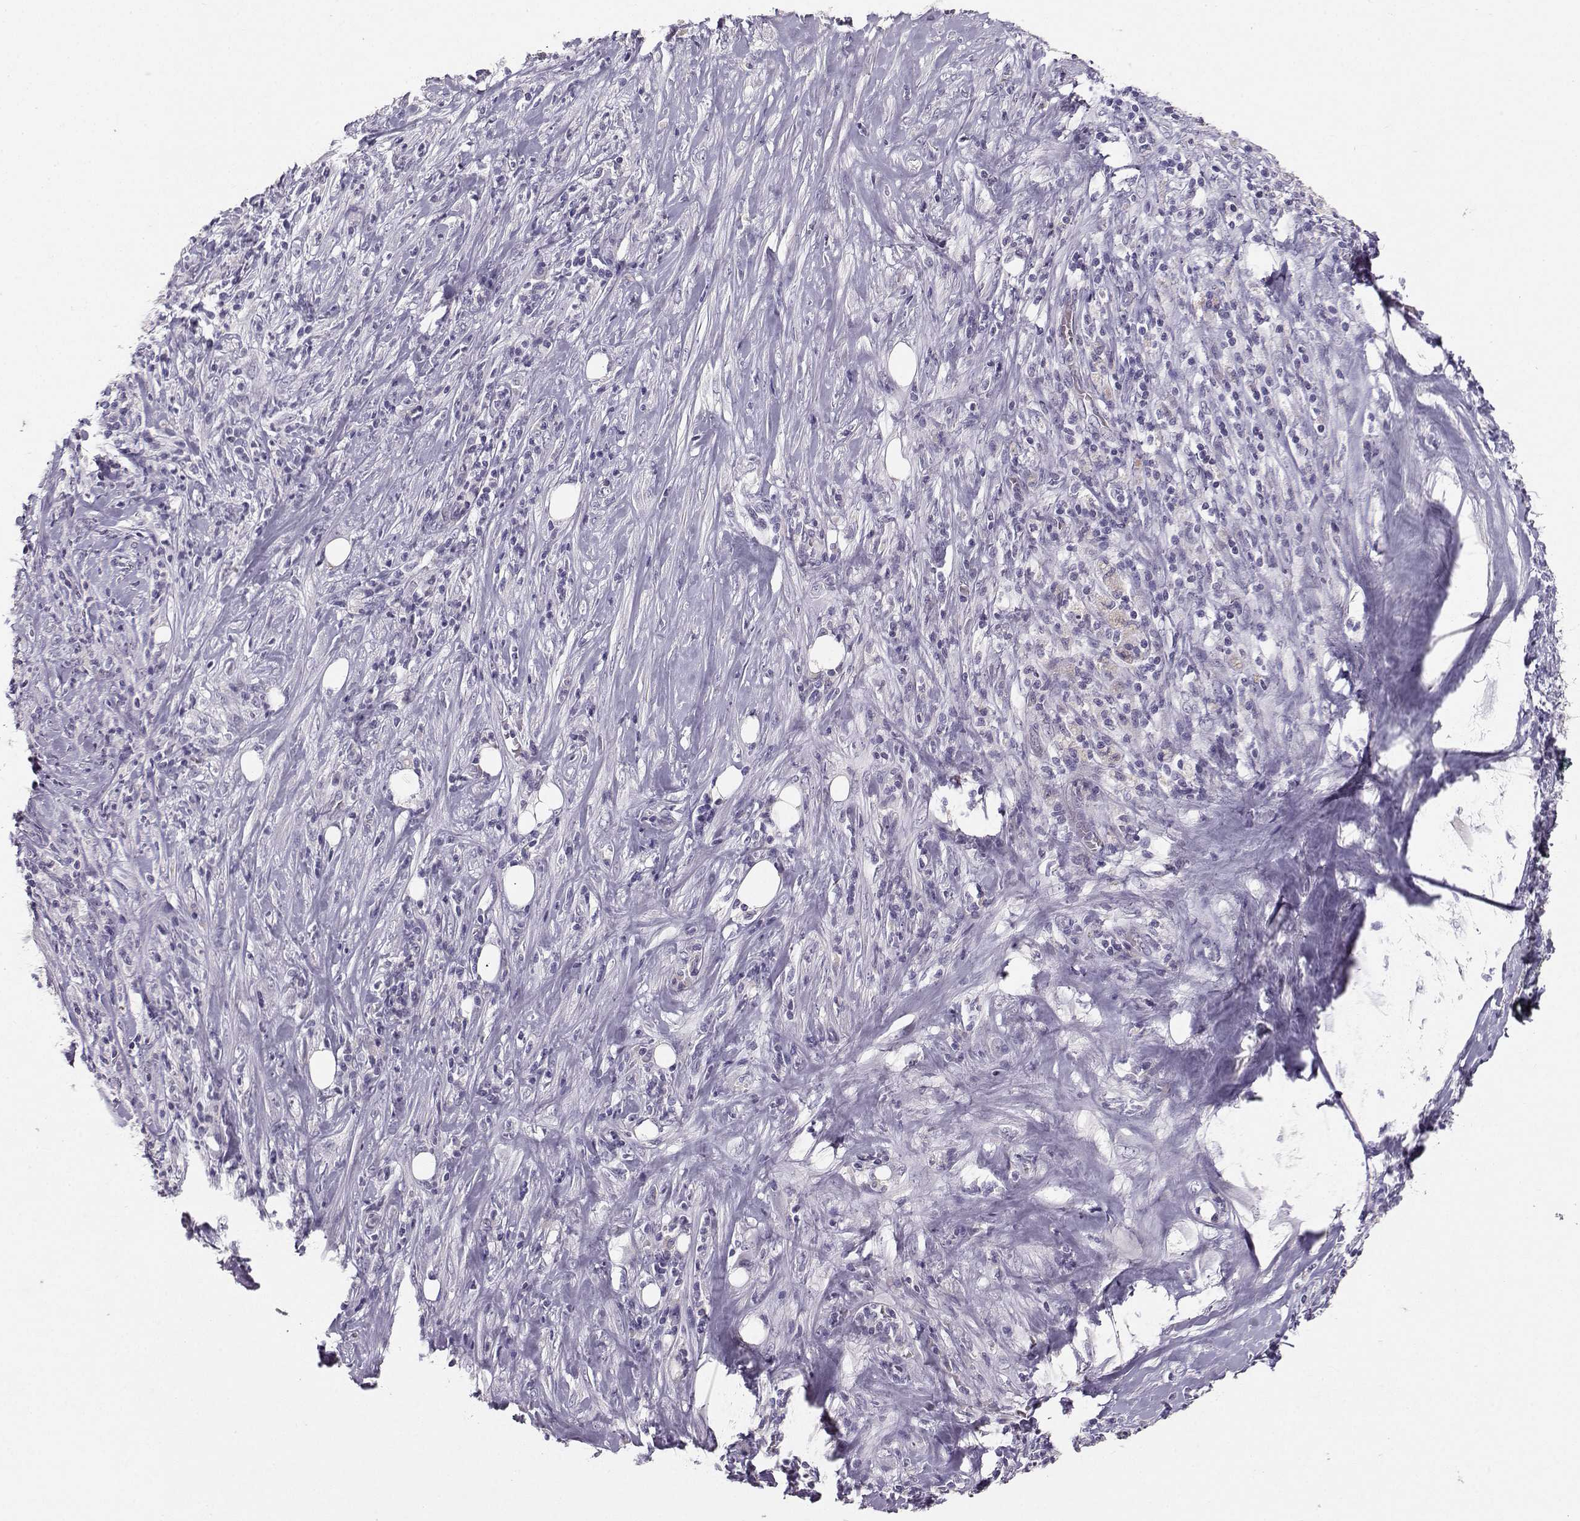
{"staining": {"intensity": "negative", "quantity": "none", "location": "none"}, "tissue": "pancreatic cancer", "cell_type": "Tumor cells", "image_type": "cancer", "snomed": [{"axis": "morphology", "description": "Adenocarcinoma, NOS"}, {"axis": "topography", "description": "Pancreas"}], "caption": "Immunohistochemistry photomicrograph of neoplastic tissue: pancreatic cancer (adenocarcinoma) stained with DAB (3,3'-diaminobenzidine) displays no significant protein expression in tumor cells.", "gene": "PKP2", "patient": {"sex": "male", "age": 57}}